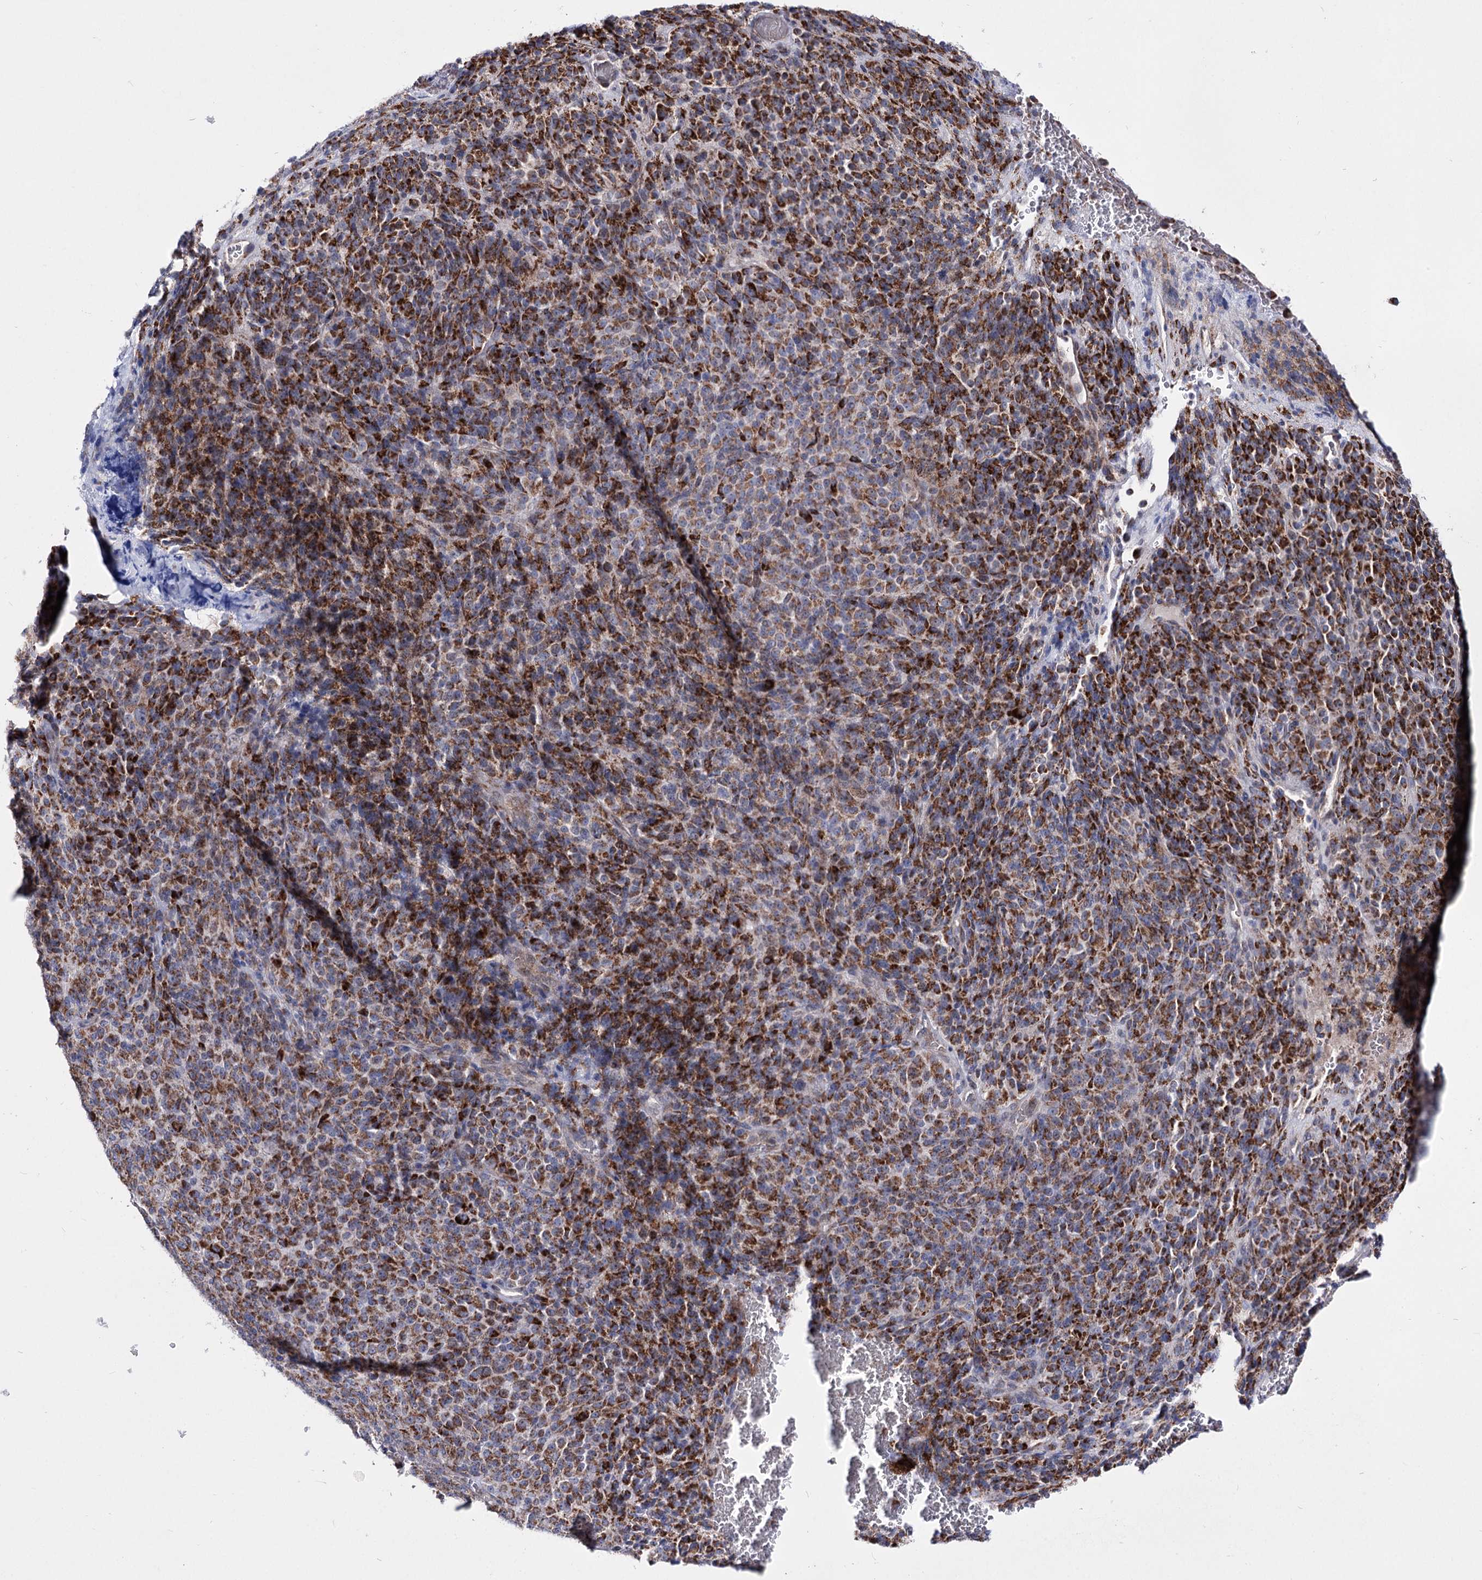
{"staining": {"intensity": "strong", "quantity": "25%-75%", "location": "cytoplasmic/membranous"}, "tissue": "melanoma", "cell_type": "Tumor cells", "image_type": "cancer", "snomed": [{"axis": "morphology", "description": "Malignant melanoma, Metastatic site"}, {"axis": "topography", "description": "Brain"}], "caption": "An image of human malignant melanoma (metastatic site) stained for a protein reveals strong cytoplasmic/membranous brown staining in tumor cells.", "gene": "OSBPL5", "patient": {"sex": "female", "age": 56}}